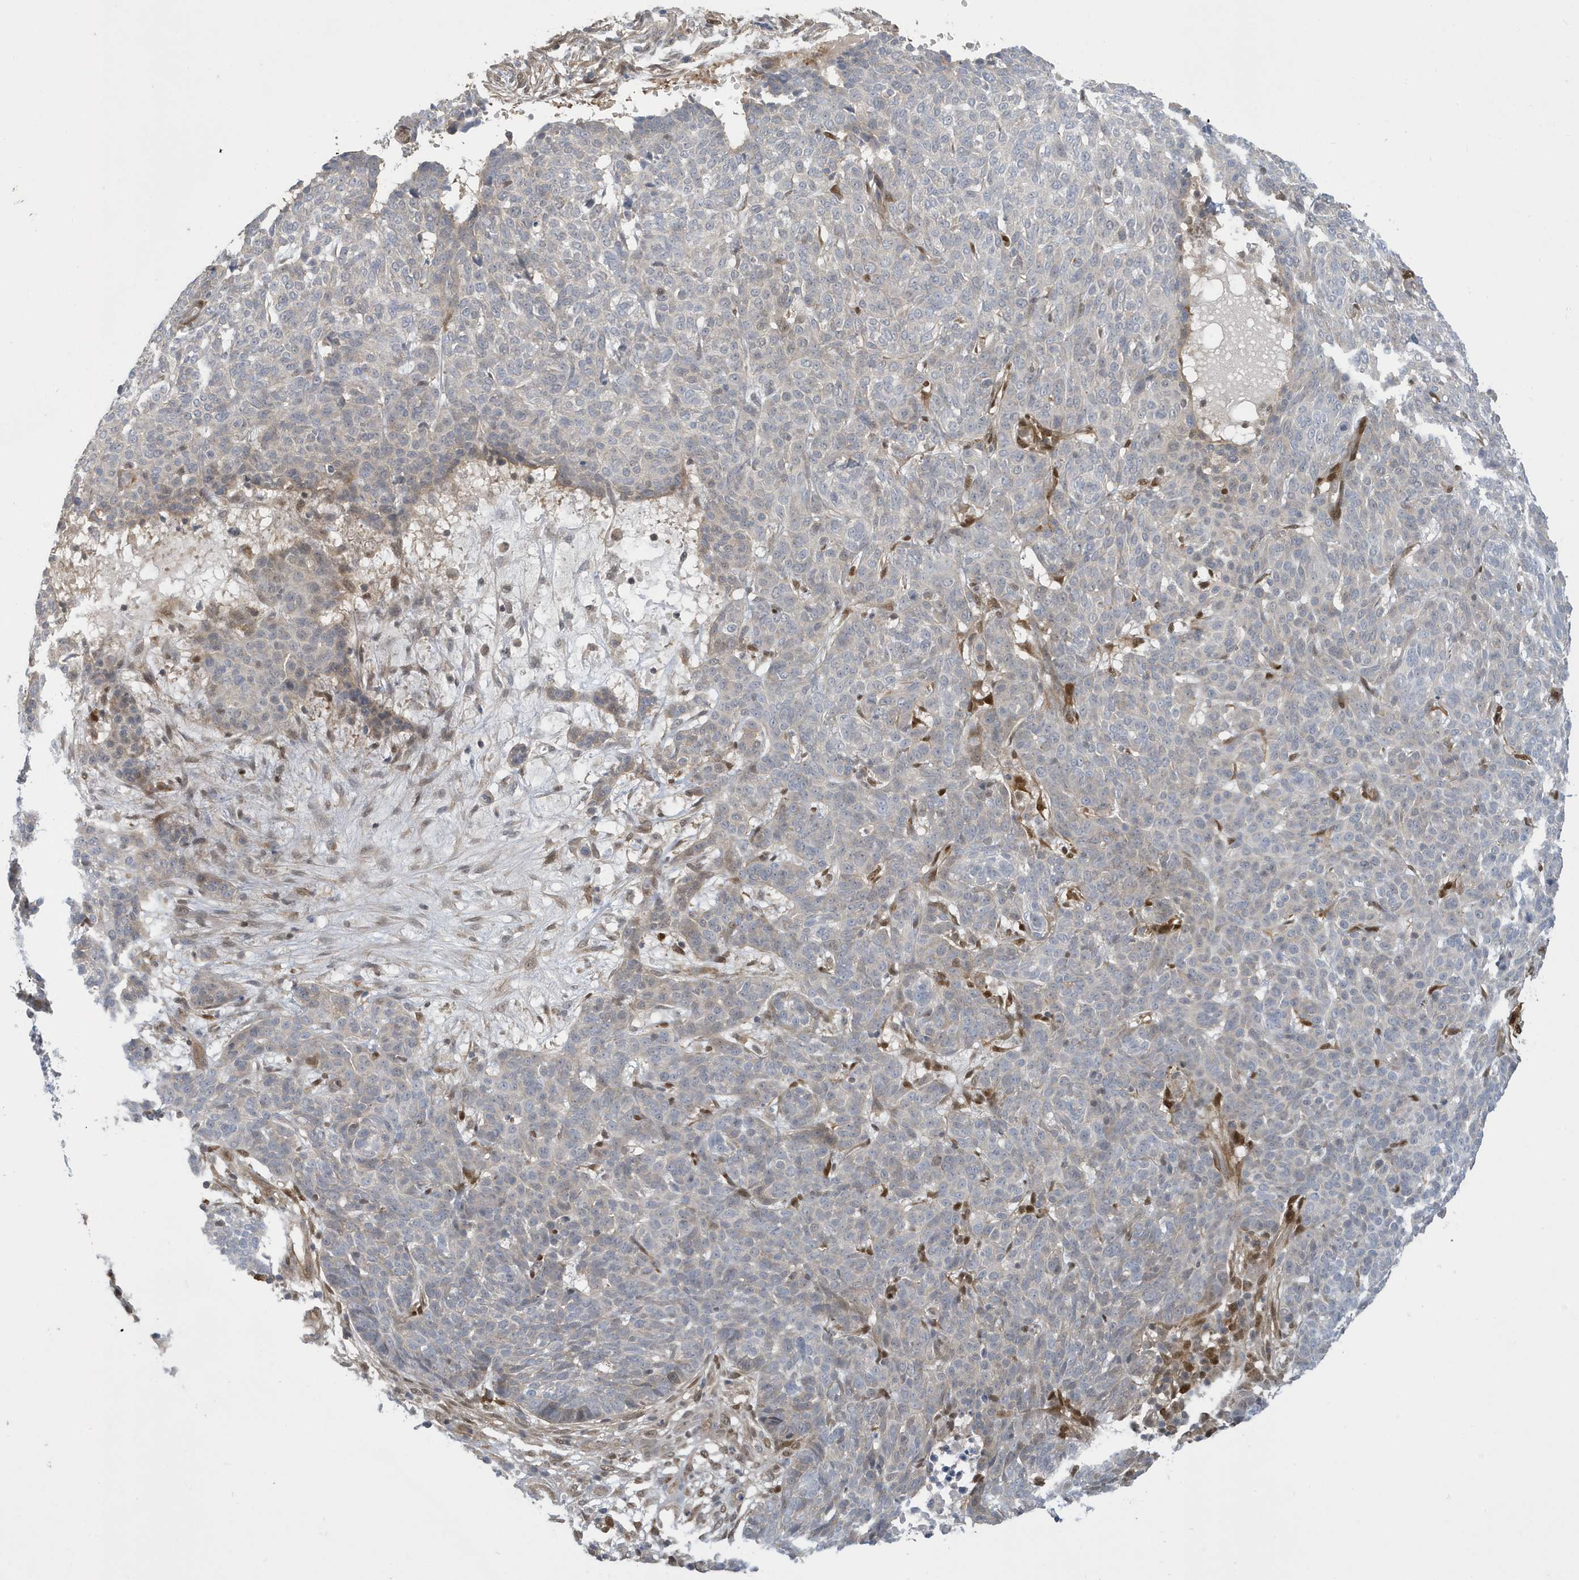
{"staining": {"intensity": "negative", "quantity": "none", "location": "none"}, "tissue": "skin cancer", "cell_type": "Tumor cells", "image_type": "cancer", "snomed": [{"axis": "morphology", "description": "Basal cell carcinoma"}, {"axis": "topography", "description": "Skin"}], "caption": "This is an immunohistochemistry (IHC) image of skin cancer (basal cell carcinoma). There is no positivity in tumor cells.", "gene": "NCOA7", "patient": {"sex": "male", "age": 85}}